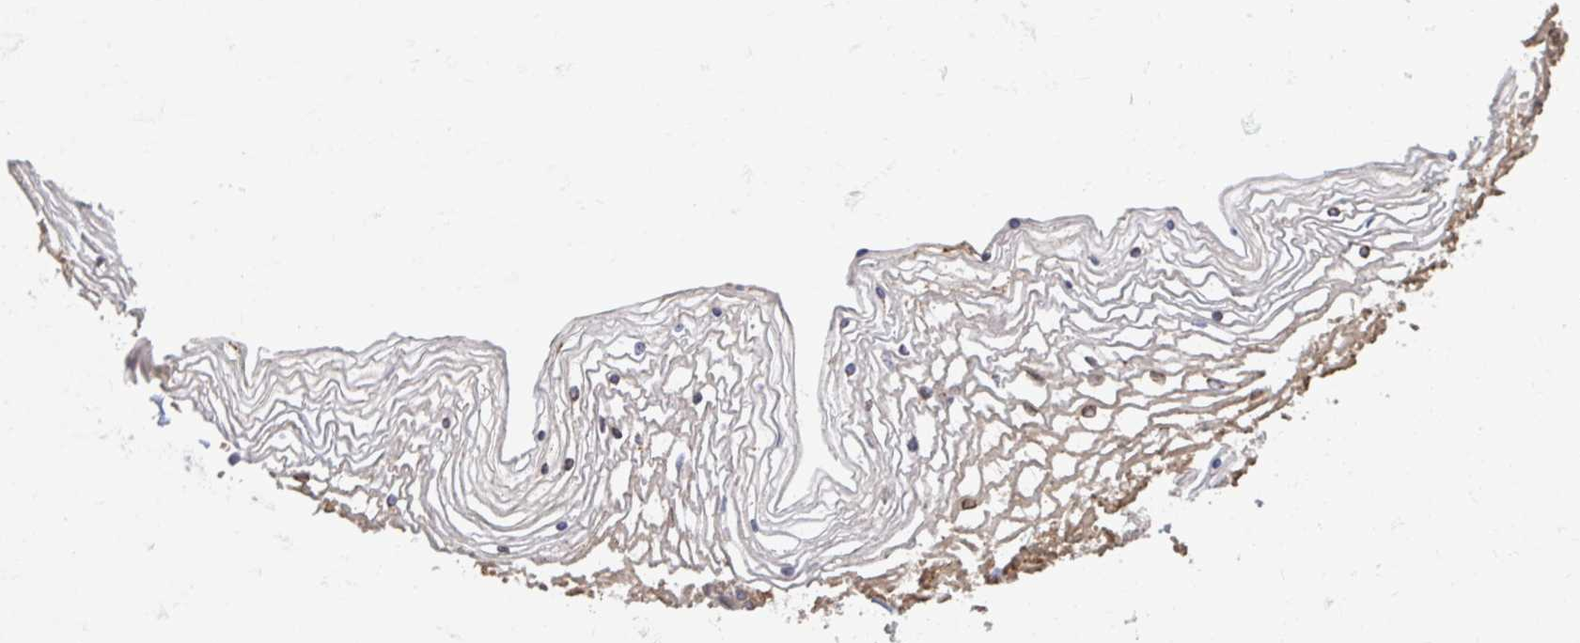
{"staining": {"intensity": "moderate", "quantity": "<25%", "location": "cytoplasmic/membranous"}, "tissue": "vagina", "cell_type": "Squamous epithelial cells", "image_type": "normal", "snomed": [{"axis": "morphology", "description": "Normal tissue, NOS"}, {"axis": "topography", "description": "Vagina"}], "caption": "Immunohistochemical staining of benign human vagina exhibits moderate cytoplasmic/membranous protein expression in approximately <25% of squamous epithelial cells.", "gene": "MYLK2", "patient": {"sex": "female", "age": 45}}